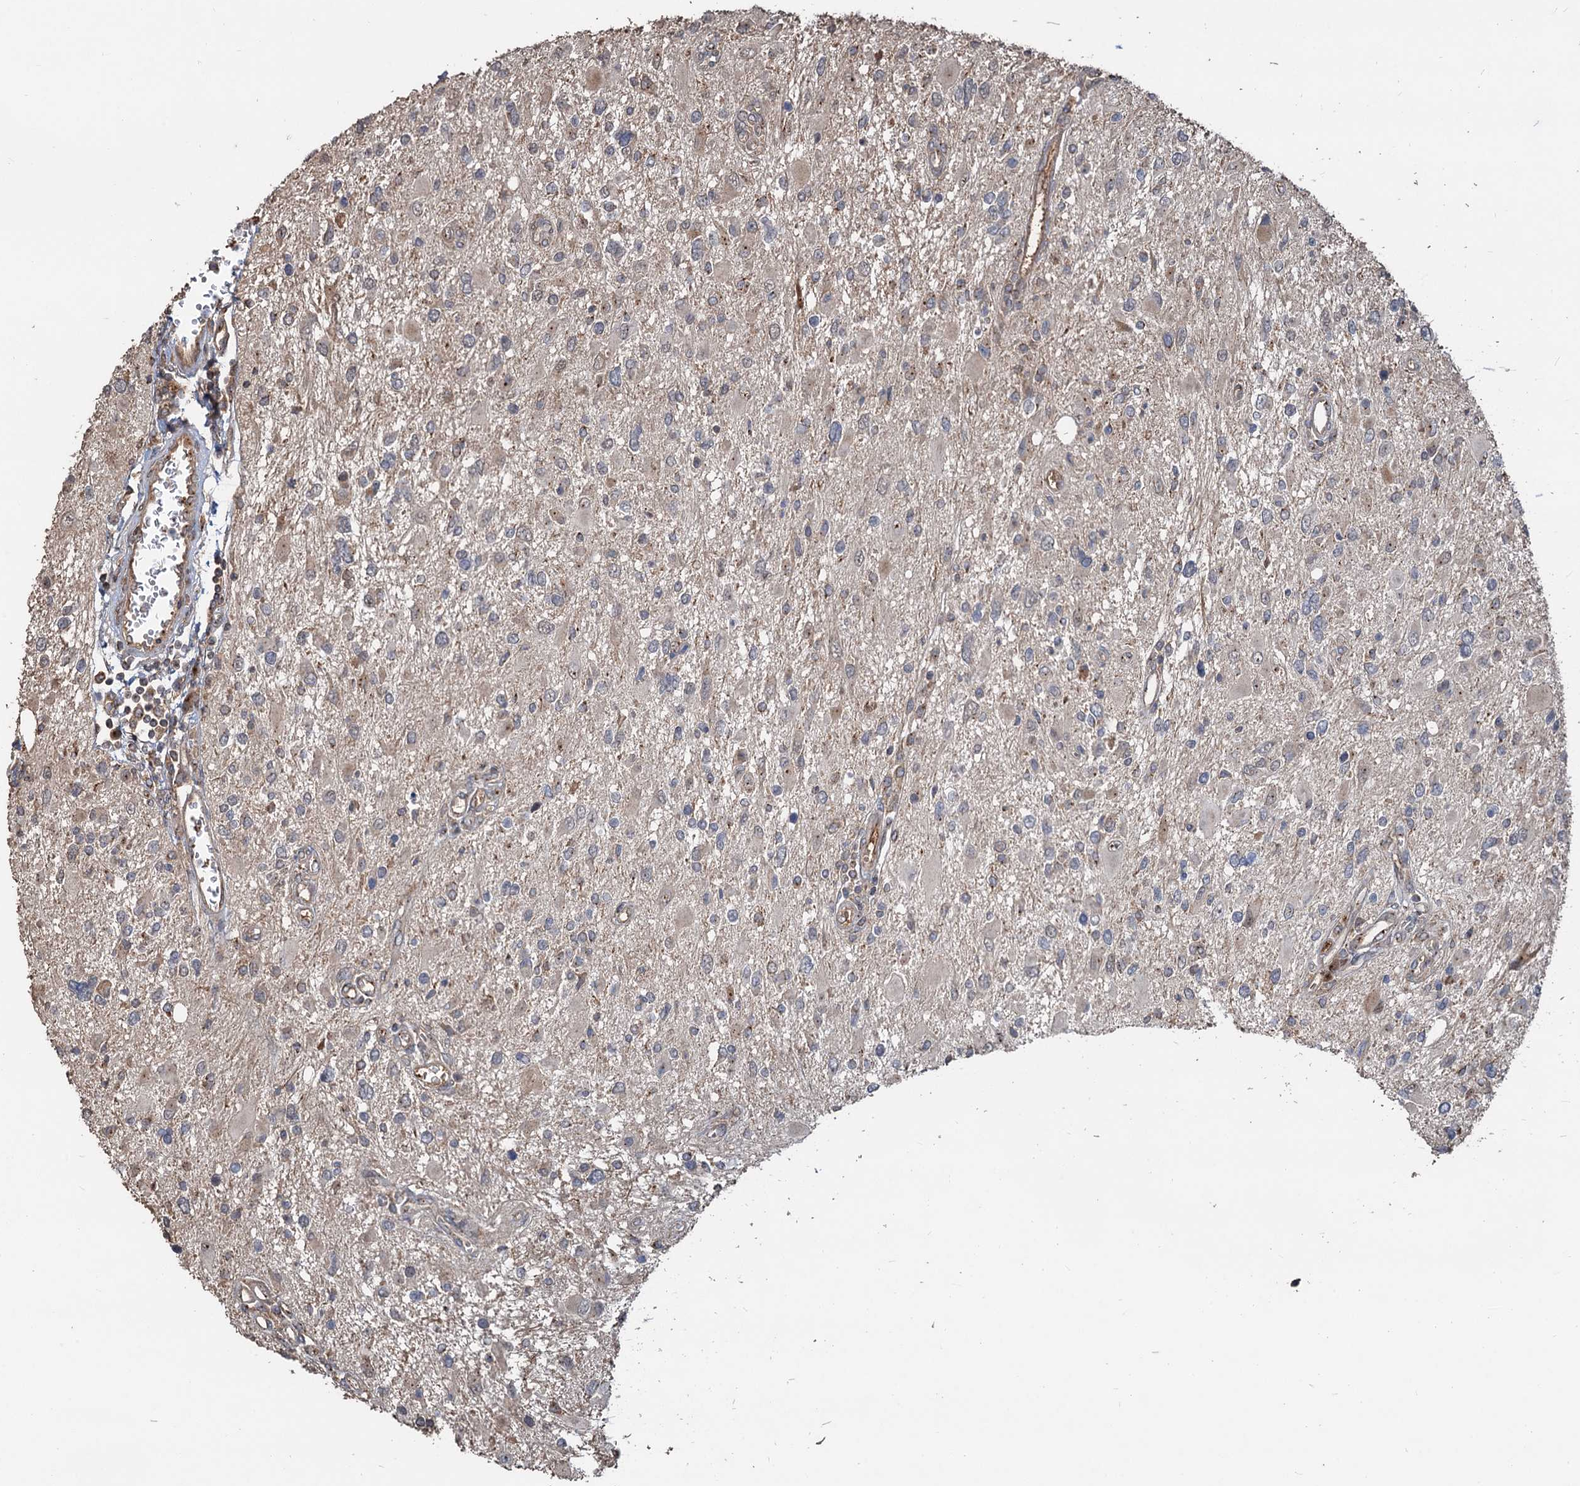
{"staining": {"intensity": "negative", "quantity": "none", "location": "none"}, "tissue": "glioma", "cell_type": "Tumor cells", "image_type": "cancer", "snomed": [{"axis": "morphology", "description": "Glioma, malignant, High grade"}, {"axis": "topography", "description": "Brain"}], "caption": "An immunohistochemistry (IHC) image of glioma is shown. There is no staining in tumor cells of glioma.", "gene": "DEXI", "patient": {"sex": "male", "age": 53}}